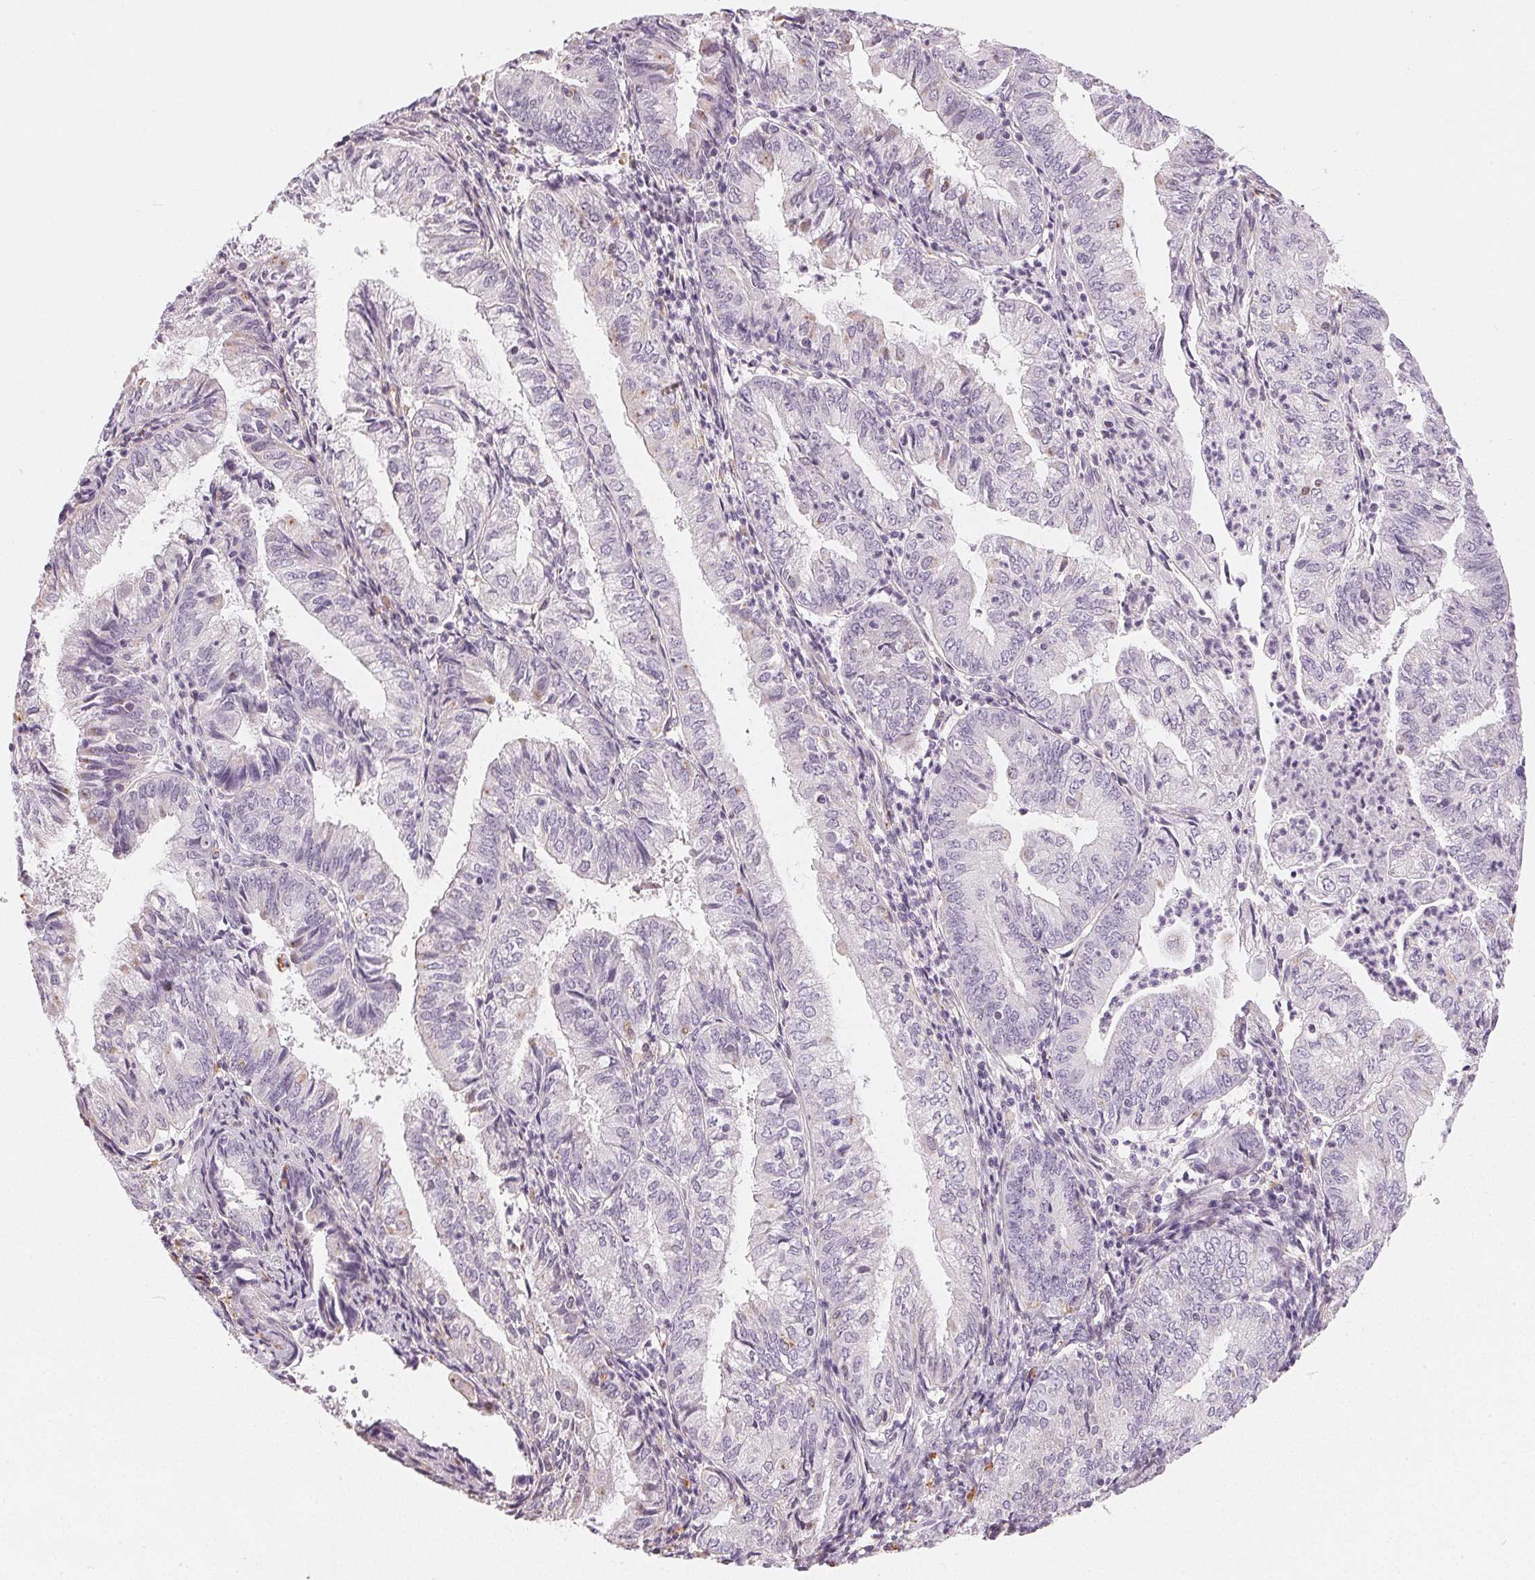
{"staining": {"intensity": "negative", "quantity": "none", "location": "none"}, "tissue": "endometrial cancer", "cell_type": "Tumor cells", "image_type": "cancer", "snomed": [{"axis": "morphology", "description": "Adenocarcinoma, NOS"}, {"axis": "topography", "description": "Endometrium"}], "caption": "The image demonstrates no staining of tumor cells in endometrial adenocarcinoma.", "gene": "HOPX", "patient": {"sex": "female", "age": 55}}